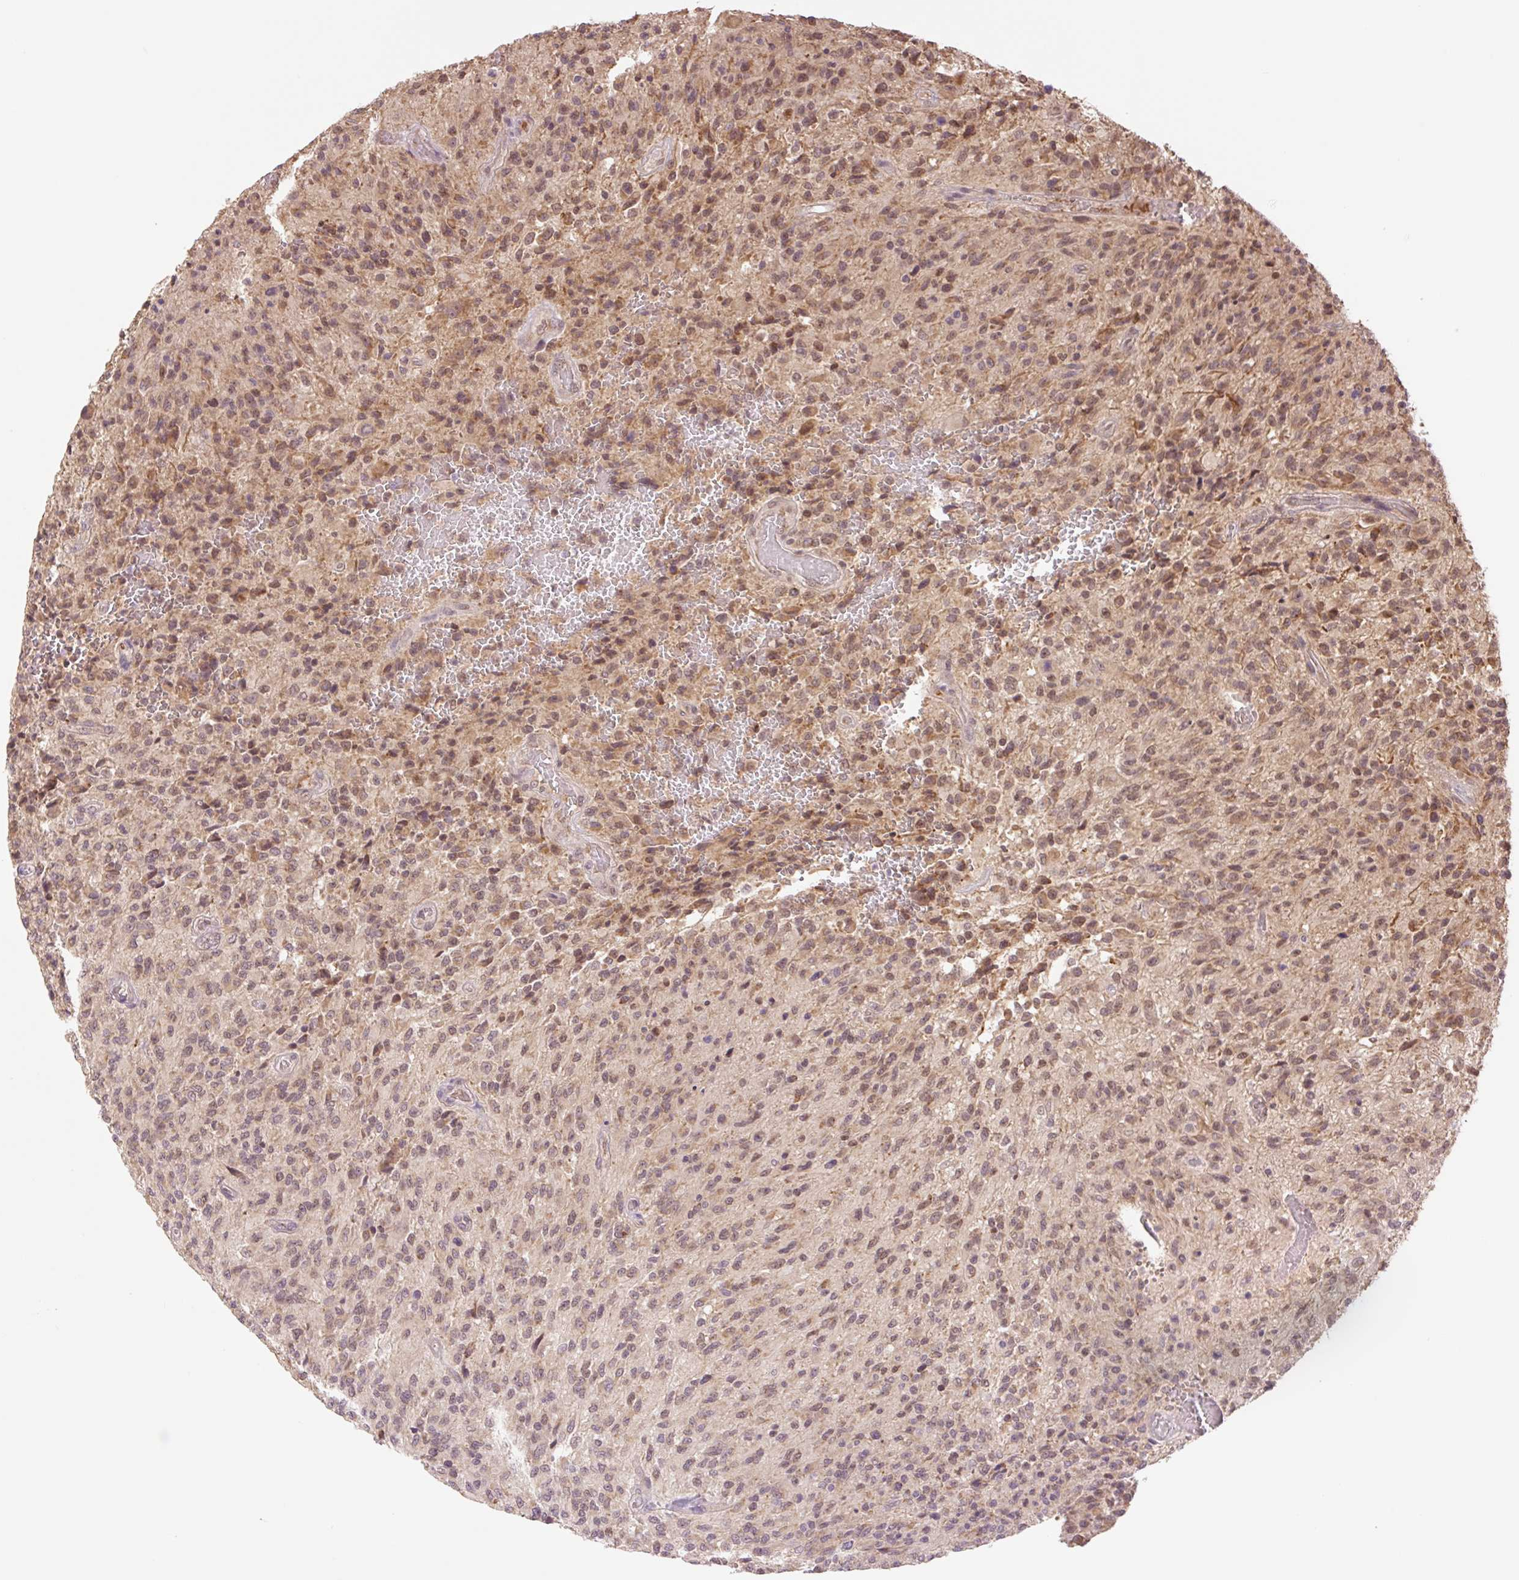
{"staining": {"intensity": "moderate", "quantity": "25%-75%", "location": "cytoplasmic/membranous,nuclear"}, "tissue": "glioma", "cell_type": "Tumor cells", "image_type": "cancer", "snomed": [{"axis": "morphology", "description": "Normal tissue, NOS"}, {"axis": "morphology", "description": "Glioma, malignant, High grade"}, {"axis": "topography", "description": "Cerebral cortex"}], "caption": "An image of glioma stained for a protein exhibits moderate cytoplasmic/membranous and nuclear brown staining in tumor cells.", "gene": "YJU2B", "patient": {"sex": "male", "age": 56}}